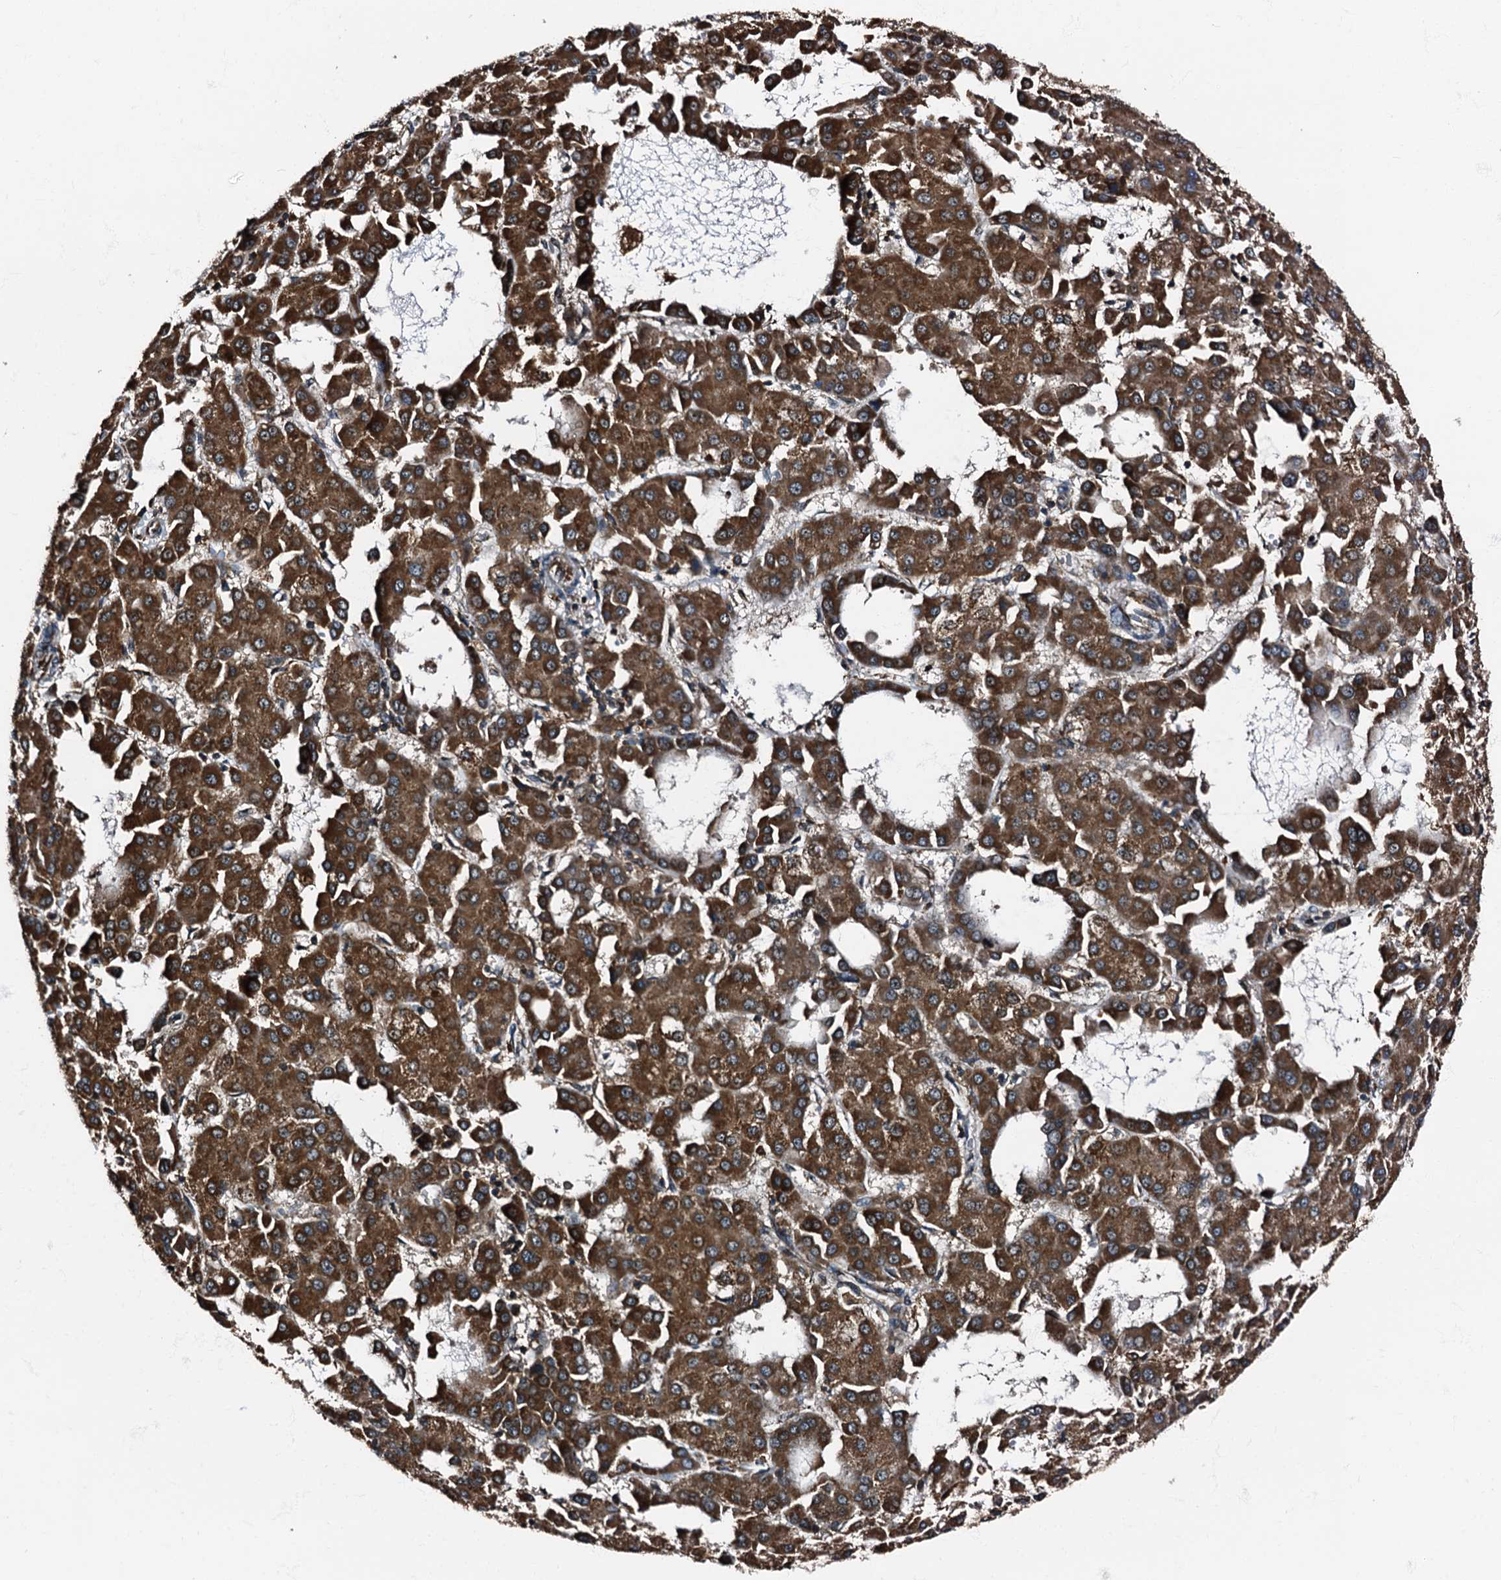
{"staining": {"intensity": "strong", "quantity": ">75%", "location": "cytoplasmic/membranous"}, "tissue": "liver cancer", "cell_type": "Tumor cells", "image_type": "cancer", "snomed": [{"axis": "morphology", "description": "Carcinoma, Hepatocellular, NOS"}, {"axis": "topography", "description": "Liver"}], "caption": "Hepatocellular carcinoma (liver) tissue exhibits strong cytoplasmic/membranous staining in about >75% of tumor cells, visualized by immunohistochemistry.", "gene": "ATP2C1", "patient": {"sex": "male", "age": 47}}